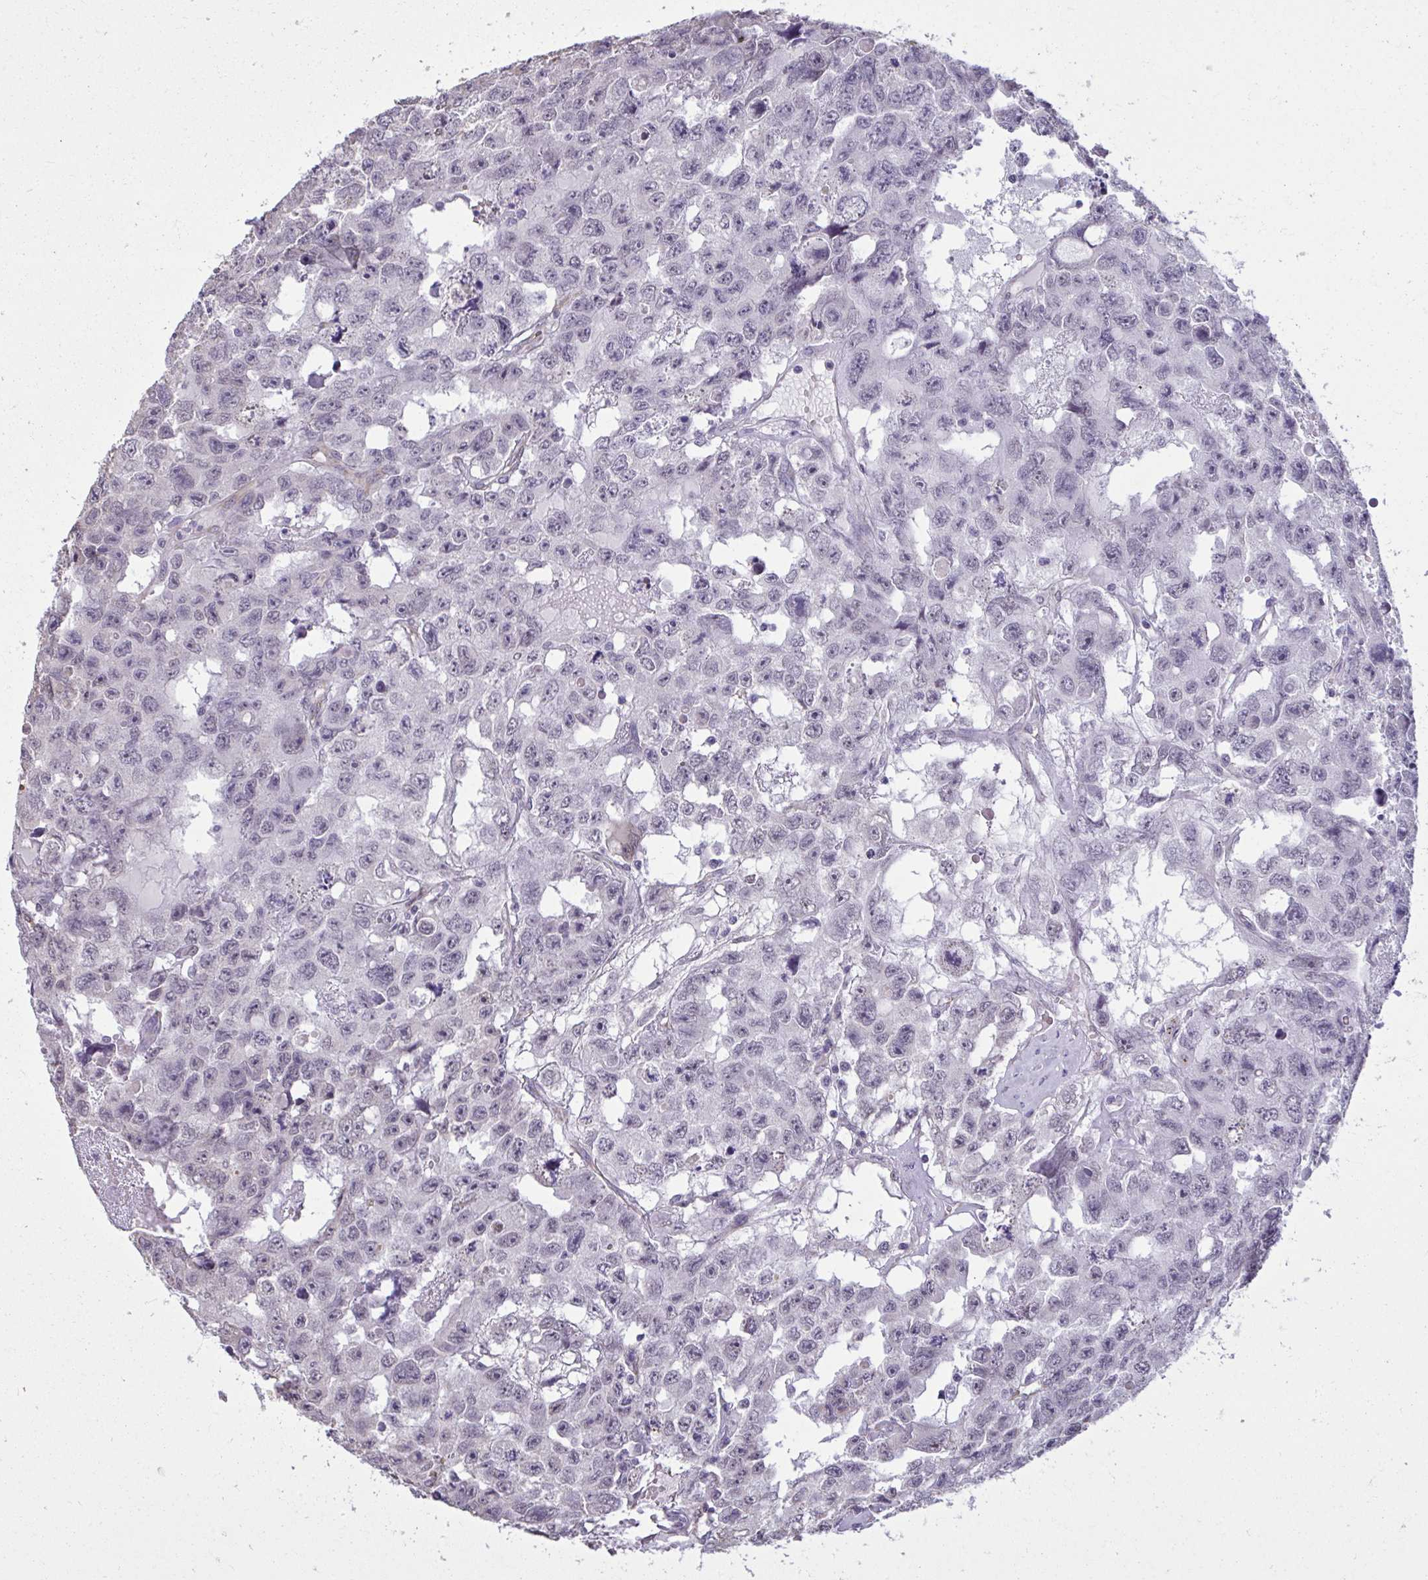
{"staining": {"intensity": "negative", "quantity": "none", "location": "none"}, "tissue": "testis cancer", "cell_type": "Tumor cells", "image_type": "cancer", "snomed": [{"axis": "morphology", "description": "Seminoma, NOS"}, {"axis": "topography", "description": "Testis"}], "caption": "A high-resolution image shows immunohistochemistry staining of seminoma (testis), which demonstrates no significant expression in tumor cells.", "gene": "NPPA", "patient": {"sex": "male", "age": 26}}